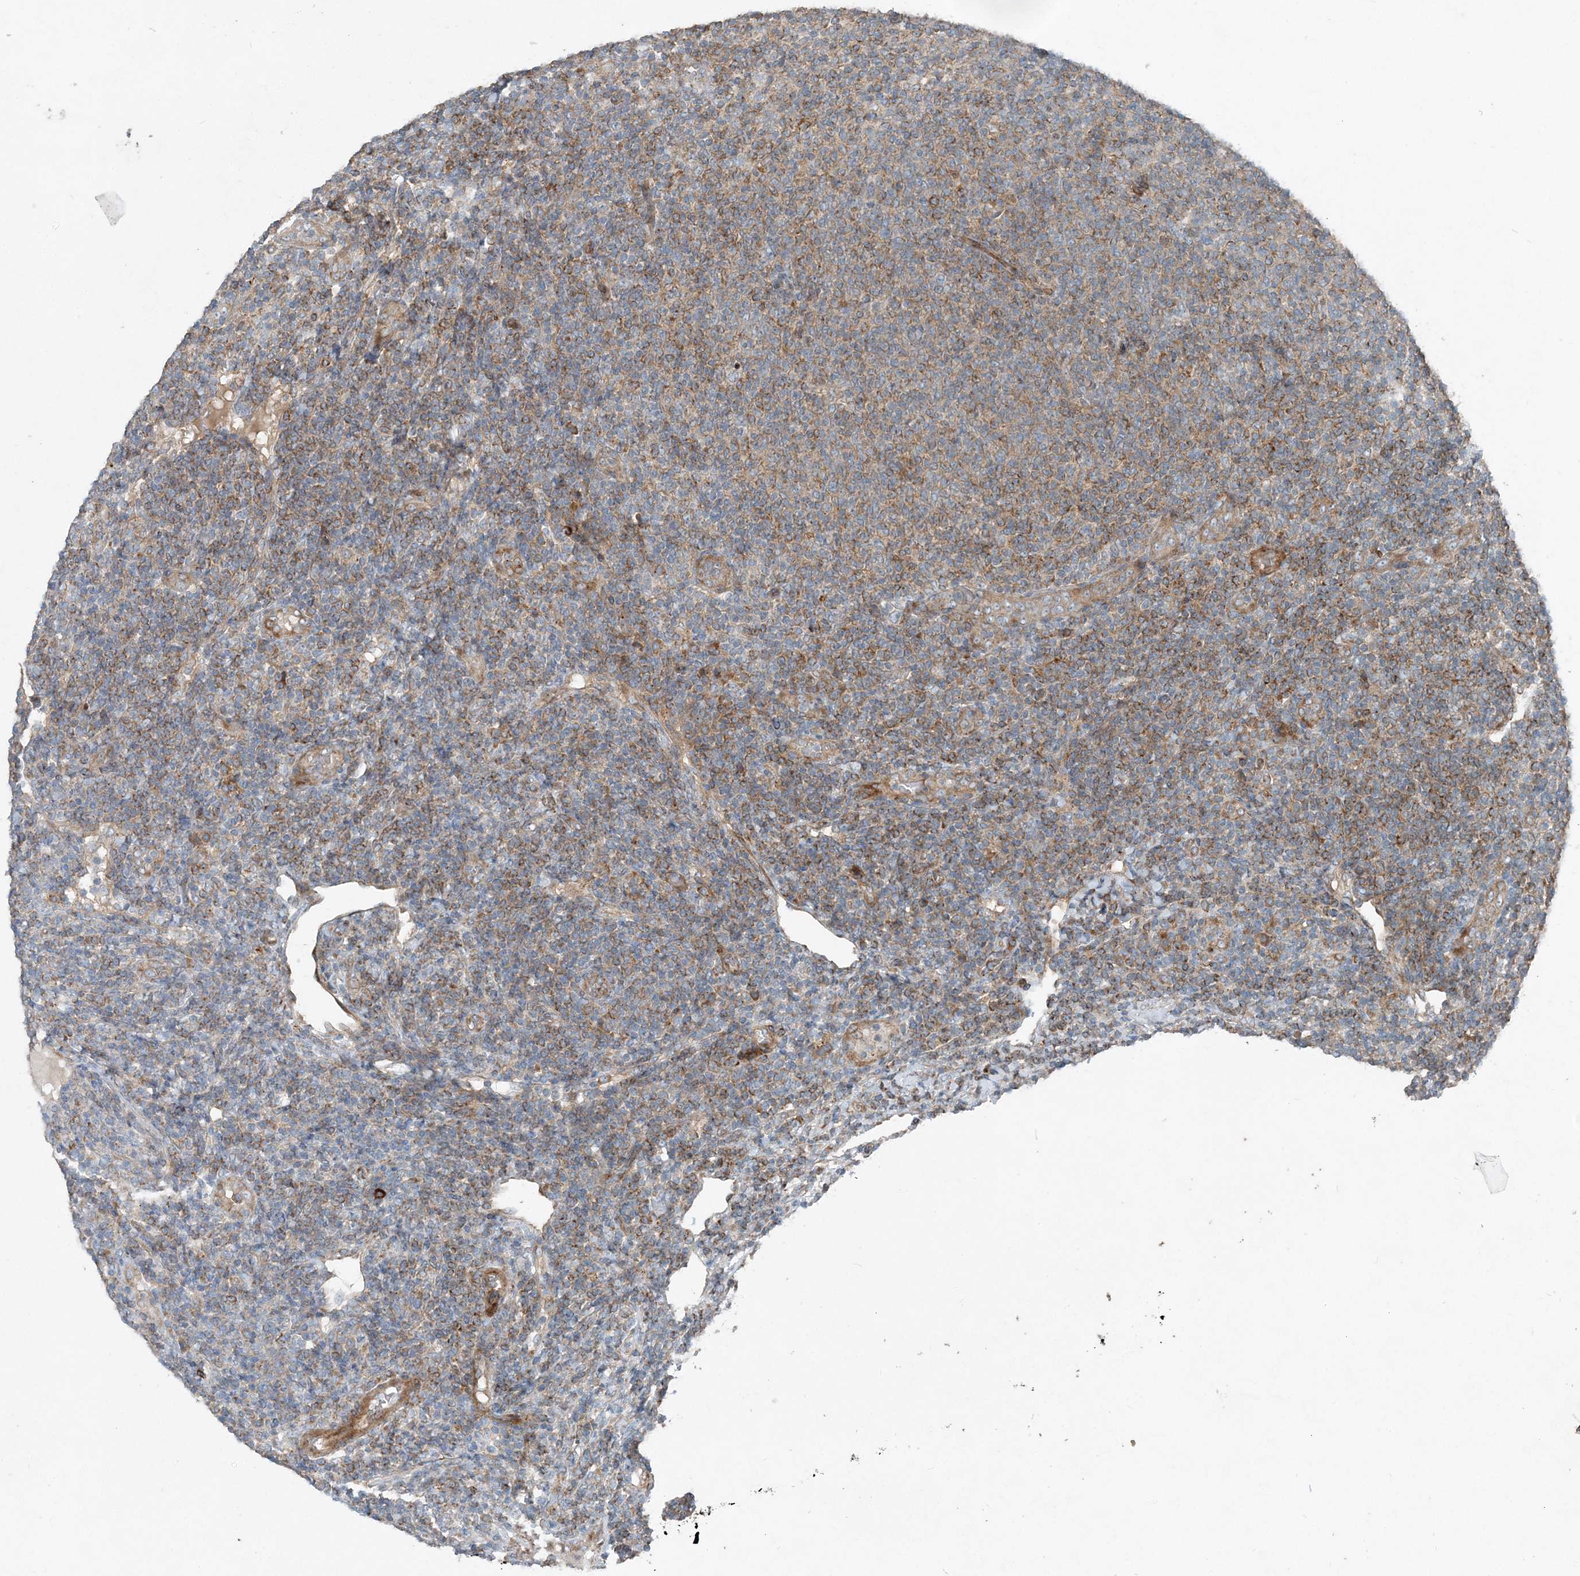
{"staining": {"intensity": "moderate", "quantity": ">75%", "location": "cytoplasmic/membranous"}, "tissue": "lymphoma", "cell_type": "Tumor cells", "image_type": "cancer", "snomed": [{"axis": "morphology", "description": "Malignant lymphoma, non-Hodgkin's type, Low grade"}, {"axis": "topography", "description": "Lymph node"}], "caption": "This histopathology image exhibits immunohistochemistry staining of human low-grade malignant lymphoma, non-Hodgkin's type, with medium moderate cytoplasmic/membranous positivity in approximately >75% of tumor cells.", "gene": "INTU", "patient": {"sex": "male", "age": 66}}